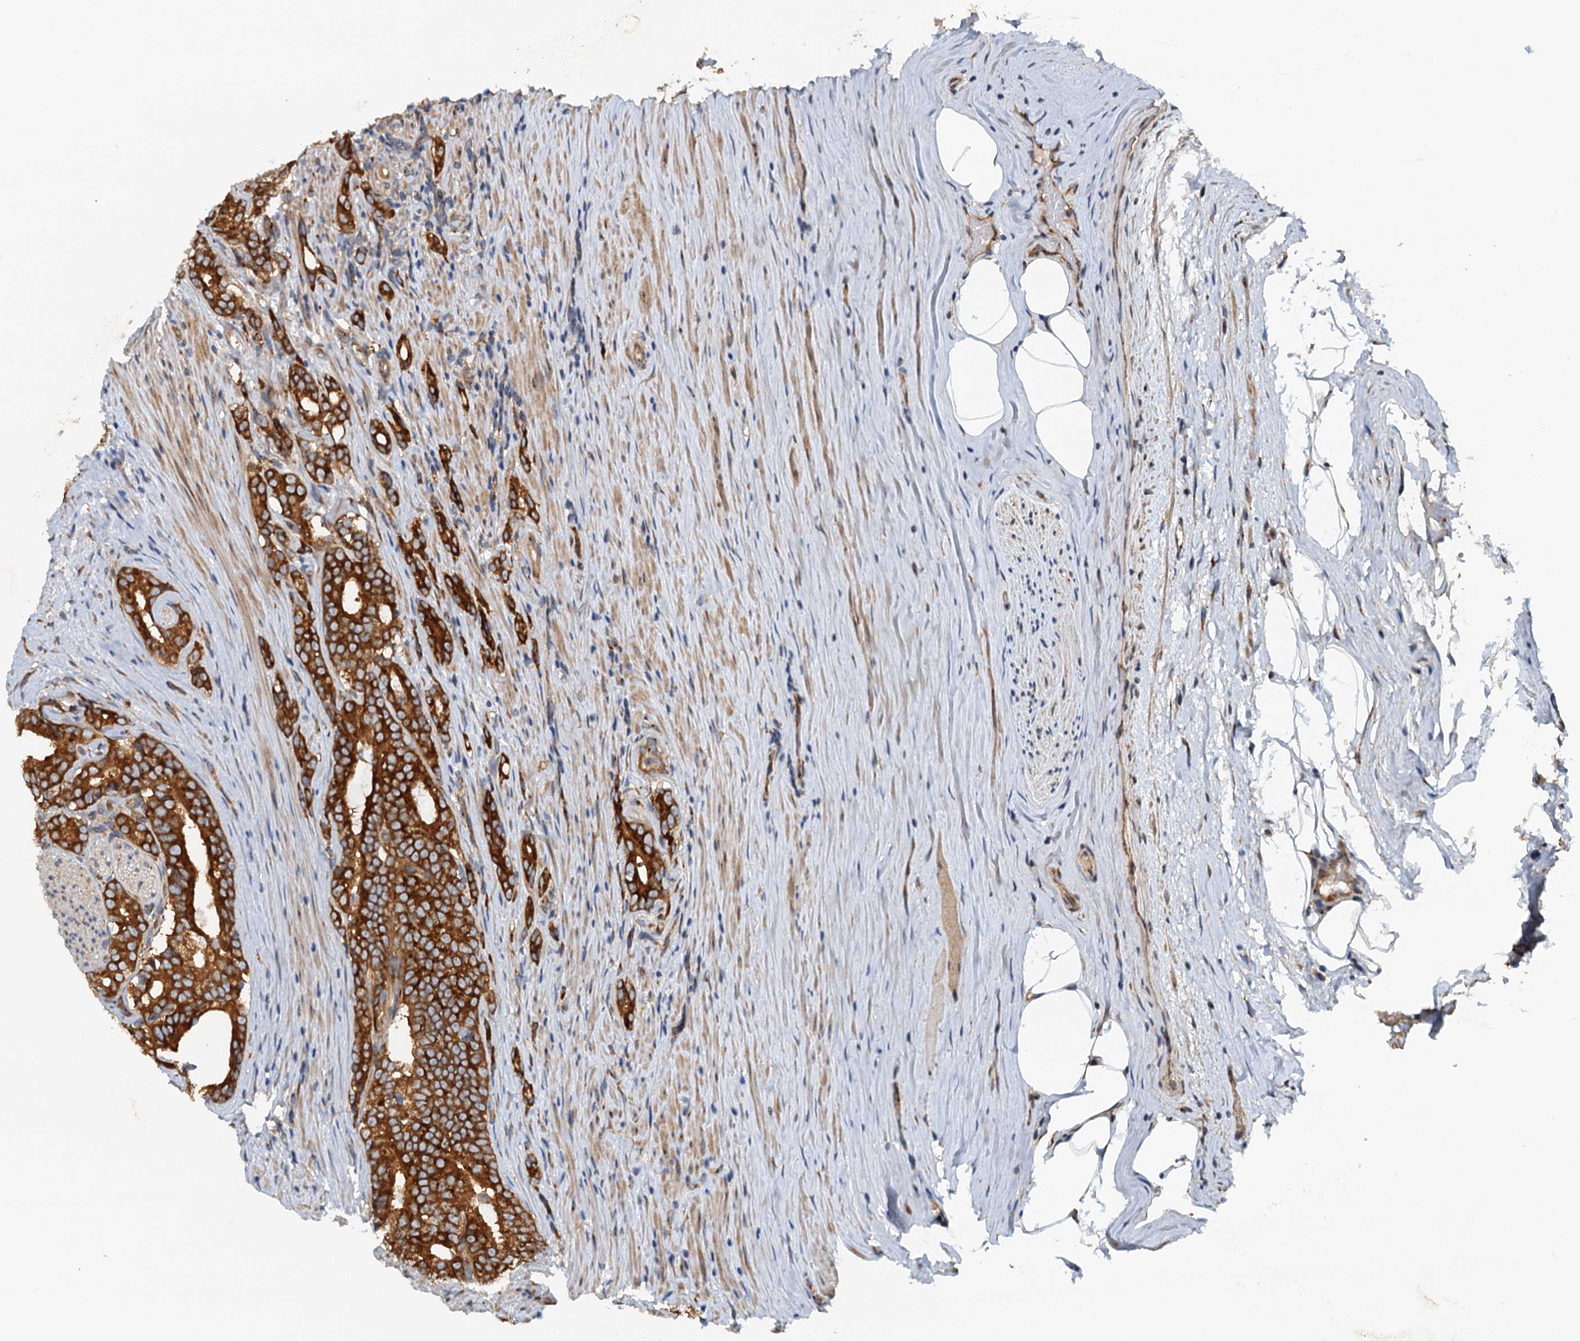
{"staining": {"intensity": "strong", "quantity": ">75%", "location": "cytoplasmic/membranous"}, "tissue": "prostate cancer", "cell_type": "Tumor cells", "image_type": "cancer", "snomed": [{"axis": "morphology", "description": "Adenocarcinoma, Low grade"}, {"axis": "topography", "description": "Prostate"}], "caption": "Strong cytoplasmic/membranous protein staining is appreciated in about >75% of tumor cells in adenocarcinoma (low-grade) (prostate). The staining is performed using DAB (3,3'-diaminobenzidine) brown chromogen to label protein expression. The nuclei are counter-stained blue using hematoxylin.", "gene": "COG3", "patient": {"sex": "male", "age": 71}}